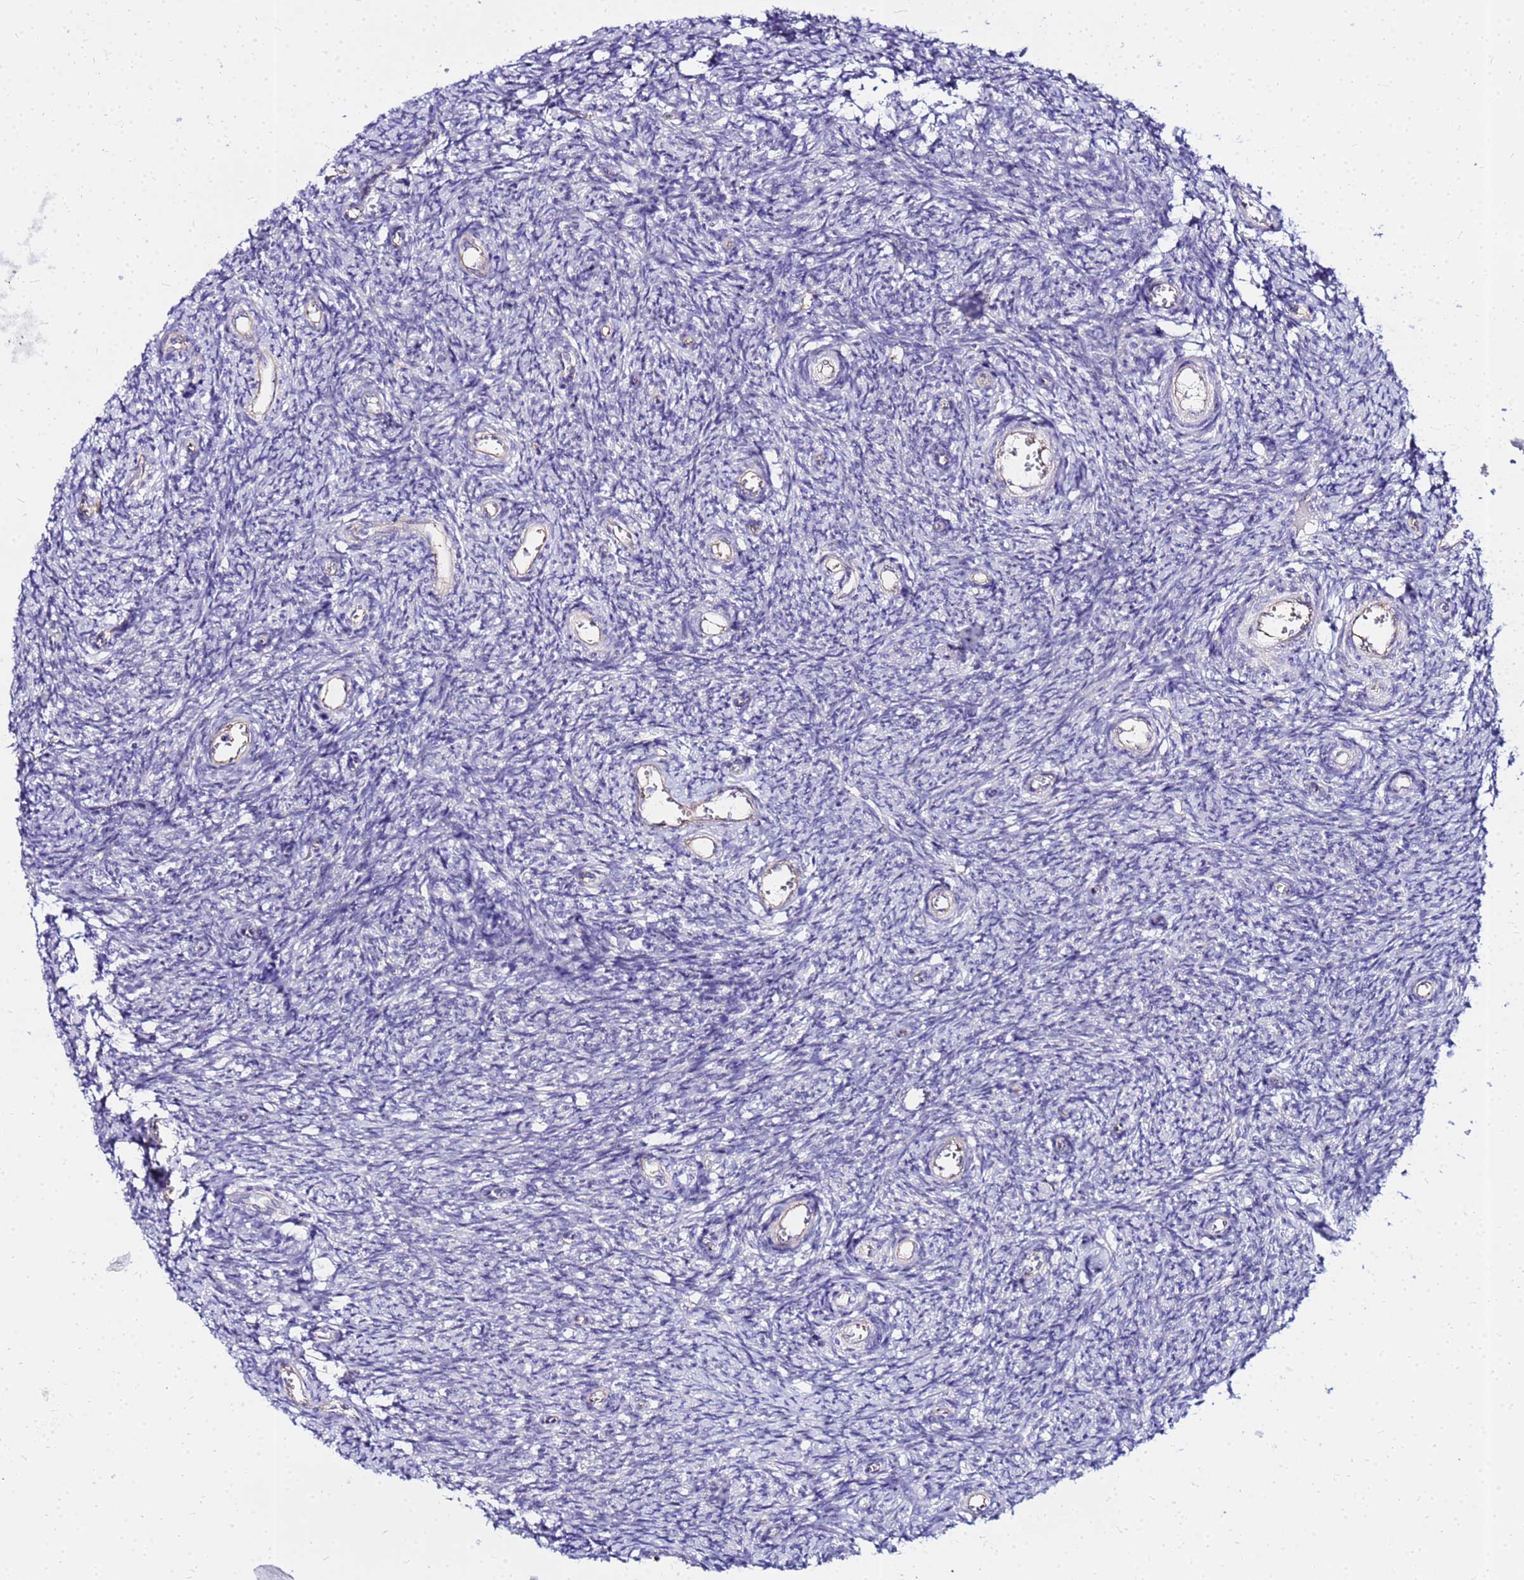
{"staining": {"intensity": "weak", "quantity": ">75%", "location": "cytoplasmic/membranous"}, "tissue": "ovary", "cell_type": "Follicle cells", "image_type": "normal", "snomed": [{"axis": "morphology", "description": "Normal tissue, NOS"}, {"axis": "topography", "description": "Ovary"}], "caption": "This photomicrograph reveals IHC staining of unremarkable human ovary, with low weak cytoplasmic/membranous expression in approximately >75% of follicle cells.", "gene": "HERC5", "patient": {"sex": "female", "age": 44}}